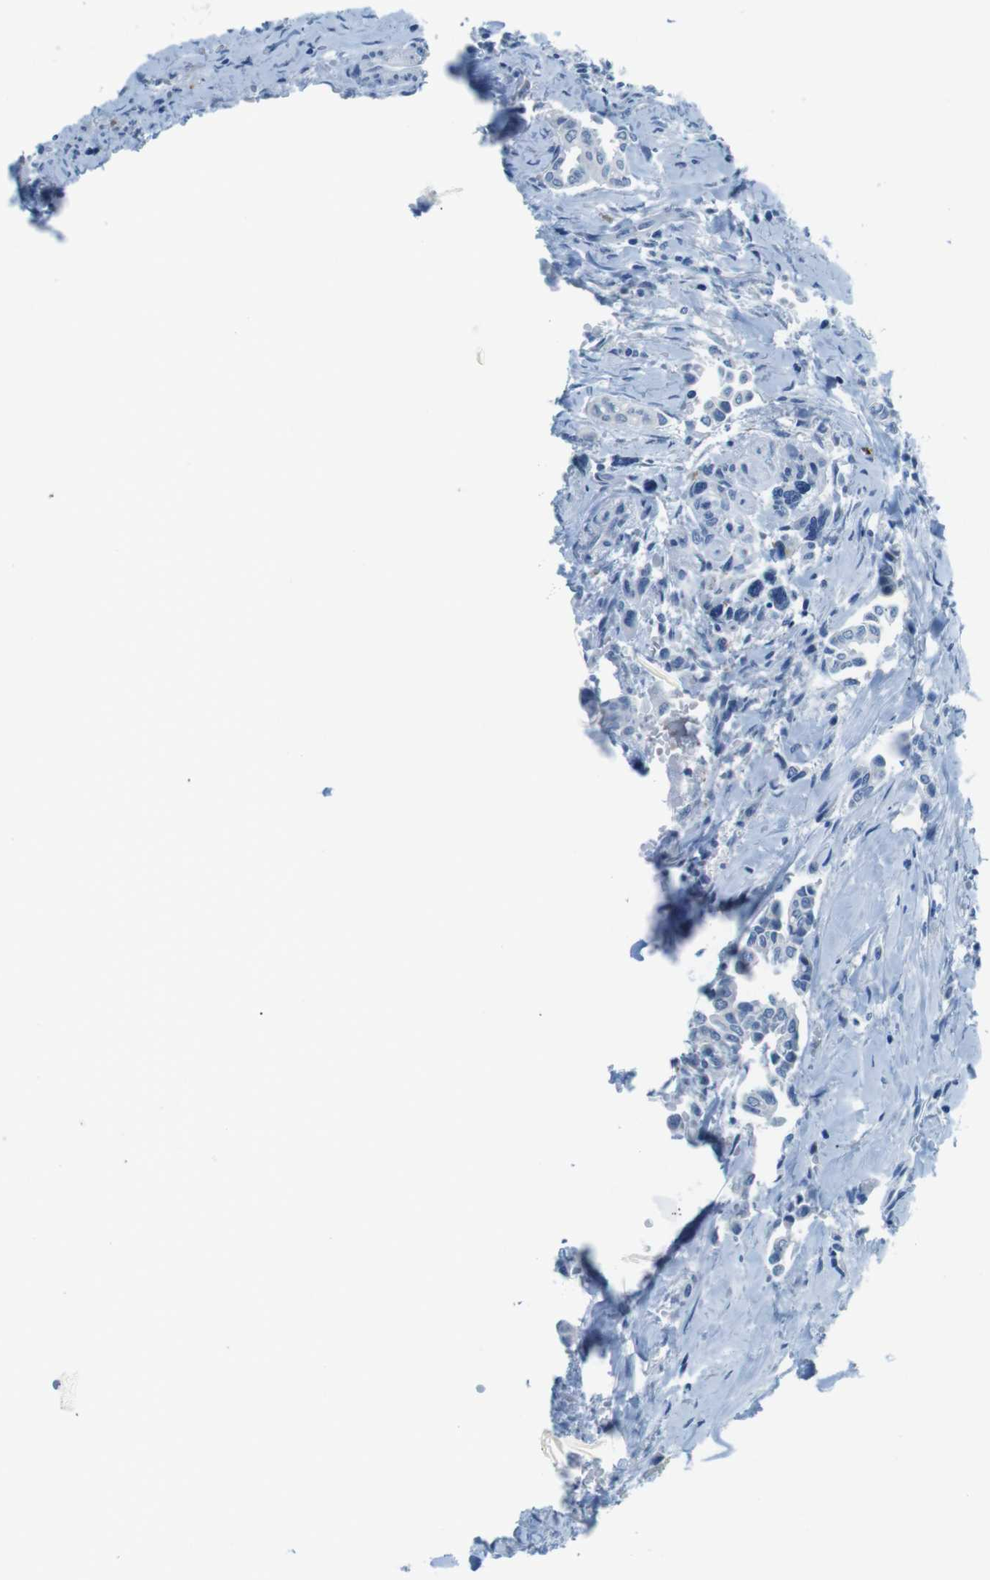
{"staining": {"intensity": "negative", "quantity": "none", "location": "none"}, "tissue": "head and neck cancer", "cell_type": "Tumor cells", "image_type": "cancer", "snomed": [{"axis": "morphology", "description": "Adenocarcinoma, NOS"}, {"axis": "topography", "description": "Salivary gland"}, {"axis": "topography", "description": "Head-Neck"}], "caption": "Image shows no protein positivity in tumor cells of head and neck cancer (adenocarcinoma) tissue. (IHC, brightfield microscopy, high magnification).", "gene": "MCEMP1", "patient": {"sex": "female", "age": 59}}